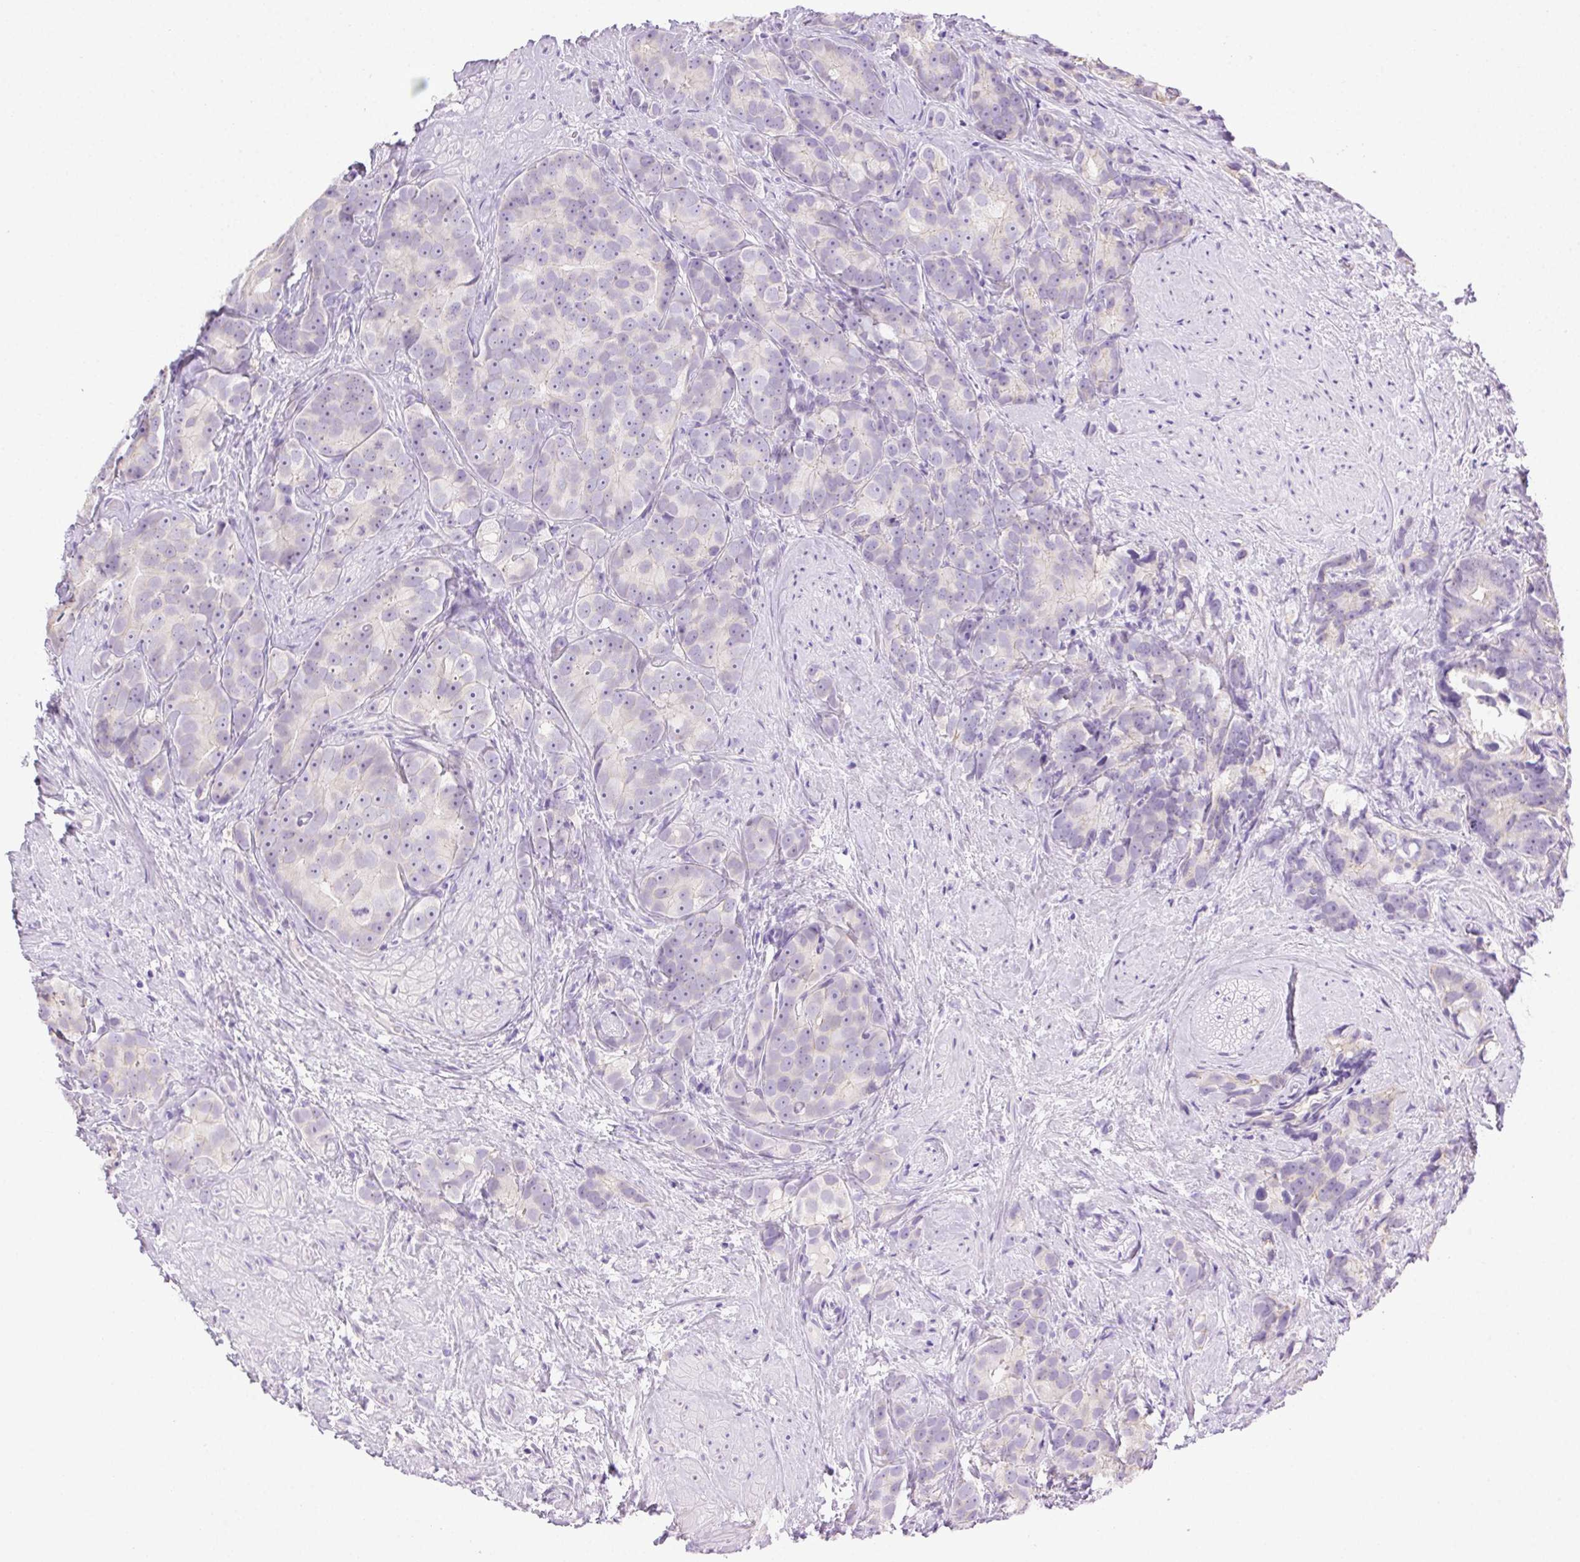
{"staining": {"intensity": "negative", "quantity": "none", "location": "none"}, "tissue": "prostate cancer", "cell_type": "Tumor cells", "image_type": "cancer", "snomed": [{"axis": "morphology", "description": "Adenocarcinoma, High grade"}, {"axis": "topography", "description": "Prostate"}], "caption": "The immunohistochemistry histopathology image has no significant expression in tumor cells of prostate cancer (high-grade adenocarcinoma) tissue.", "gene": "CLDN10", "patient": {"sex": "male", "age": 90}}